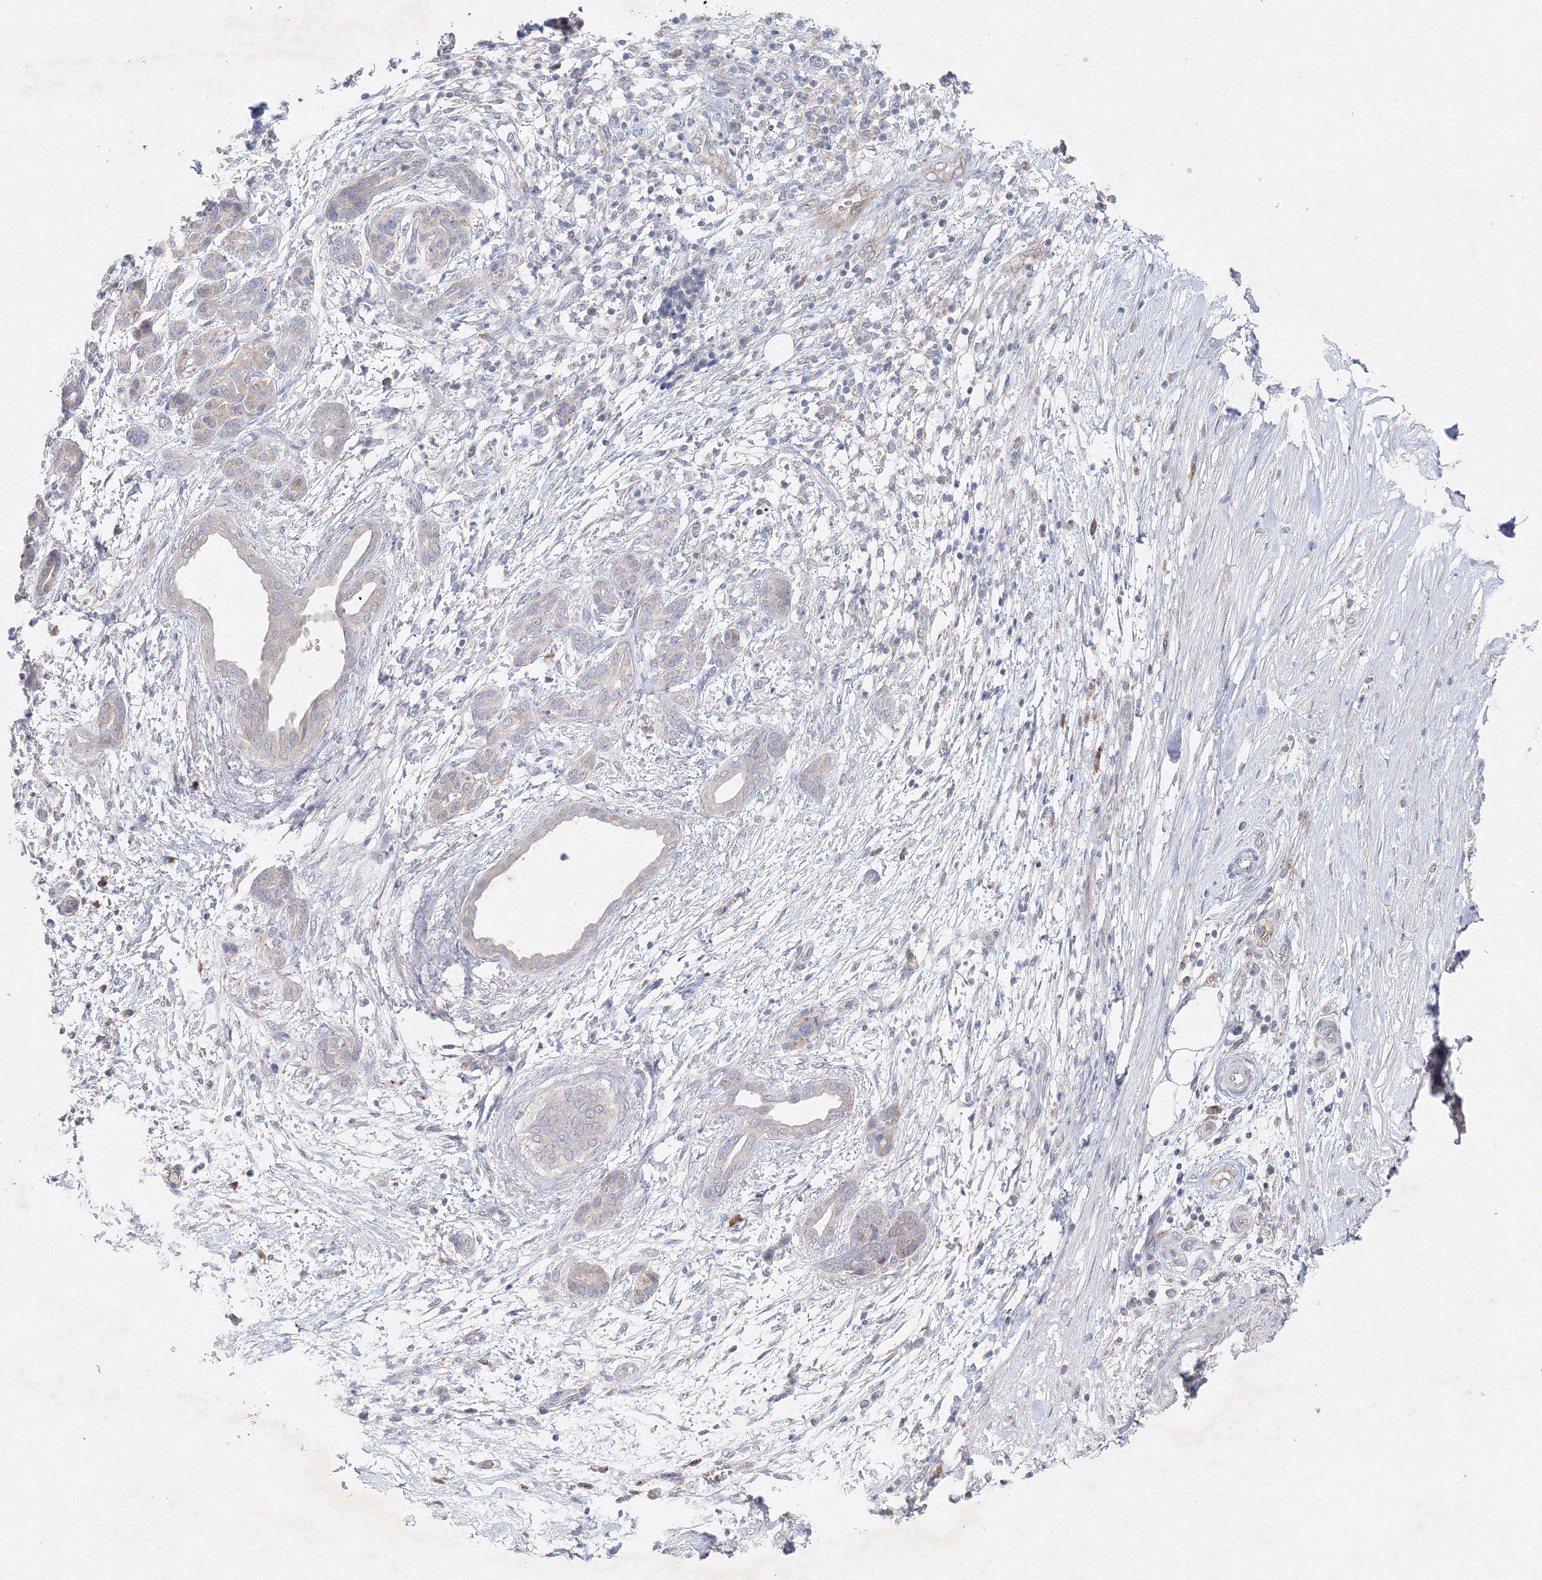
{"staining": {"intensity": "weak", "quantity": "<25%", "location": "cytoplasmic/membranous"}, "tissue": "pancreatic cancer", "cell_type": "Tumor cells", "image_type": "cancer", "snomed": [{"axis": "morphology", "description": "Adenocarcinoma, NOS"}, {"axis": "topography", "description": "Pancreas"}], "caption": "A histopathology image of pancreatic cancer (adenocarcinoma) stained for a protein displays no brown staining in tumor cells.", "gene": "WDR49", "patient": {"sex": "female", "age": 55}}